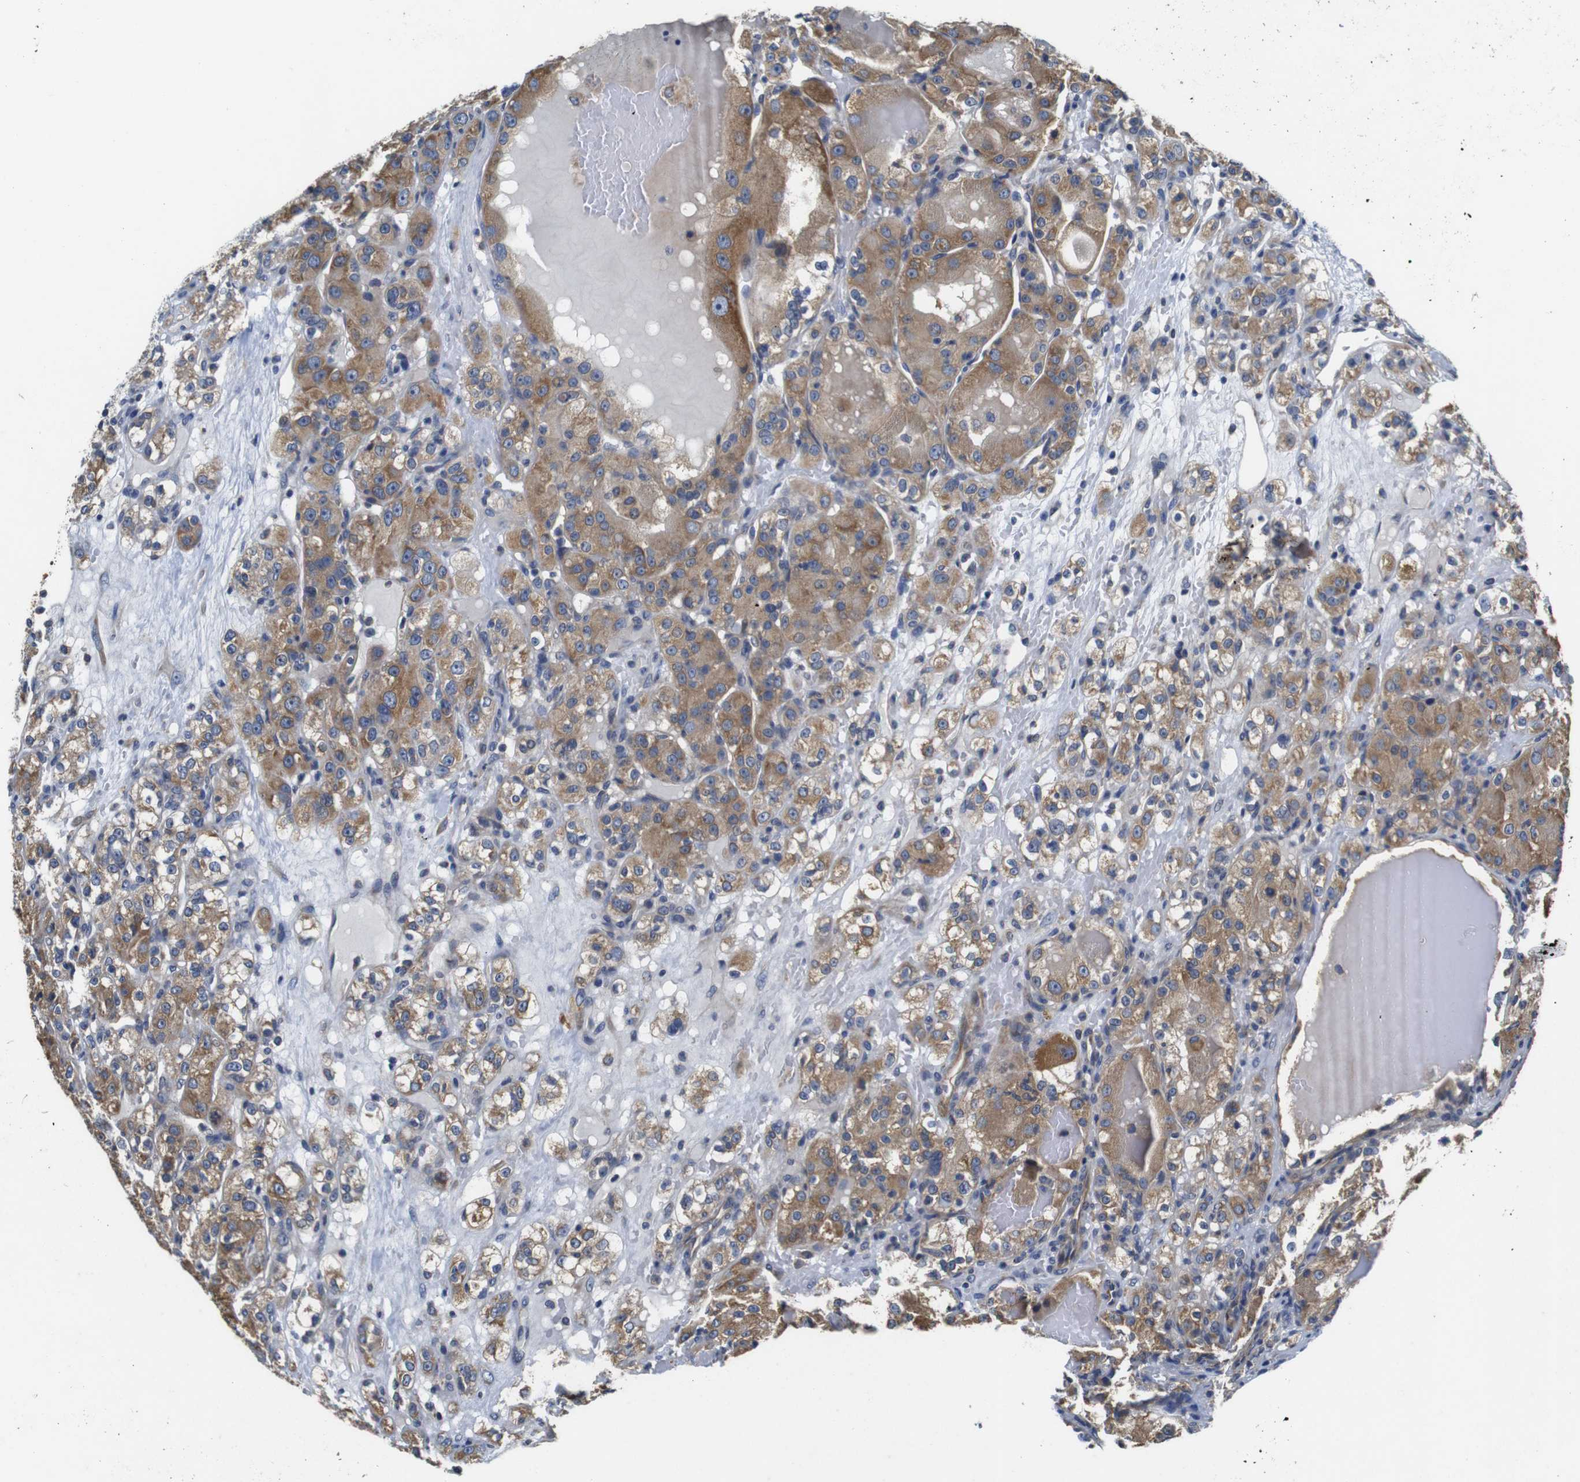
{"staining": {"intensity": "moderate", "quantity": ">75%", "location": "cytoplasmic/membranous"}, "tissue": "renal cancer", "cell_type": "Tumor cells", "image_type": "cancer", "snomed": [{"axis": "morphology", "description": "Normal tissue, NOS"}, {"axis": "morphology", "description": "Adenocarcinoma, NOS"}, {"axis": "topography", "description": "Kidney"}], "caption": "This image demonstrates renal adenocarcinoma stained with immunohistochemistry (IHC) to label a protein in brown. The cytoplasmic/membranous of tumor cells show moderate positivity for the protein. Nuclei are counter-stained blue.", "gene": "MARCHF7", "patient": {"sex": "male", "age": 61}}